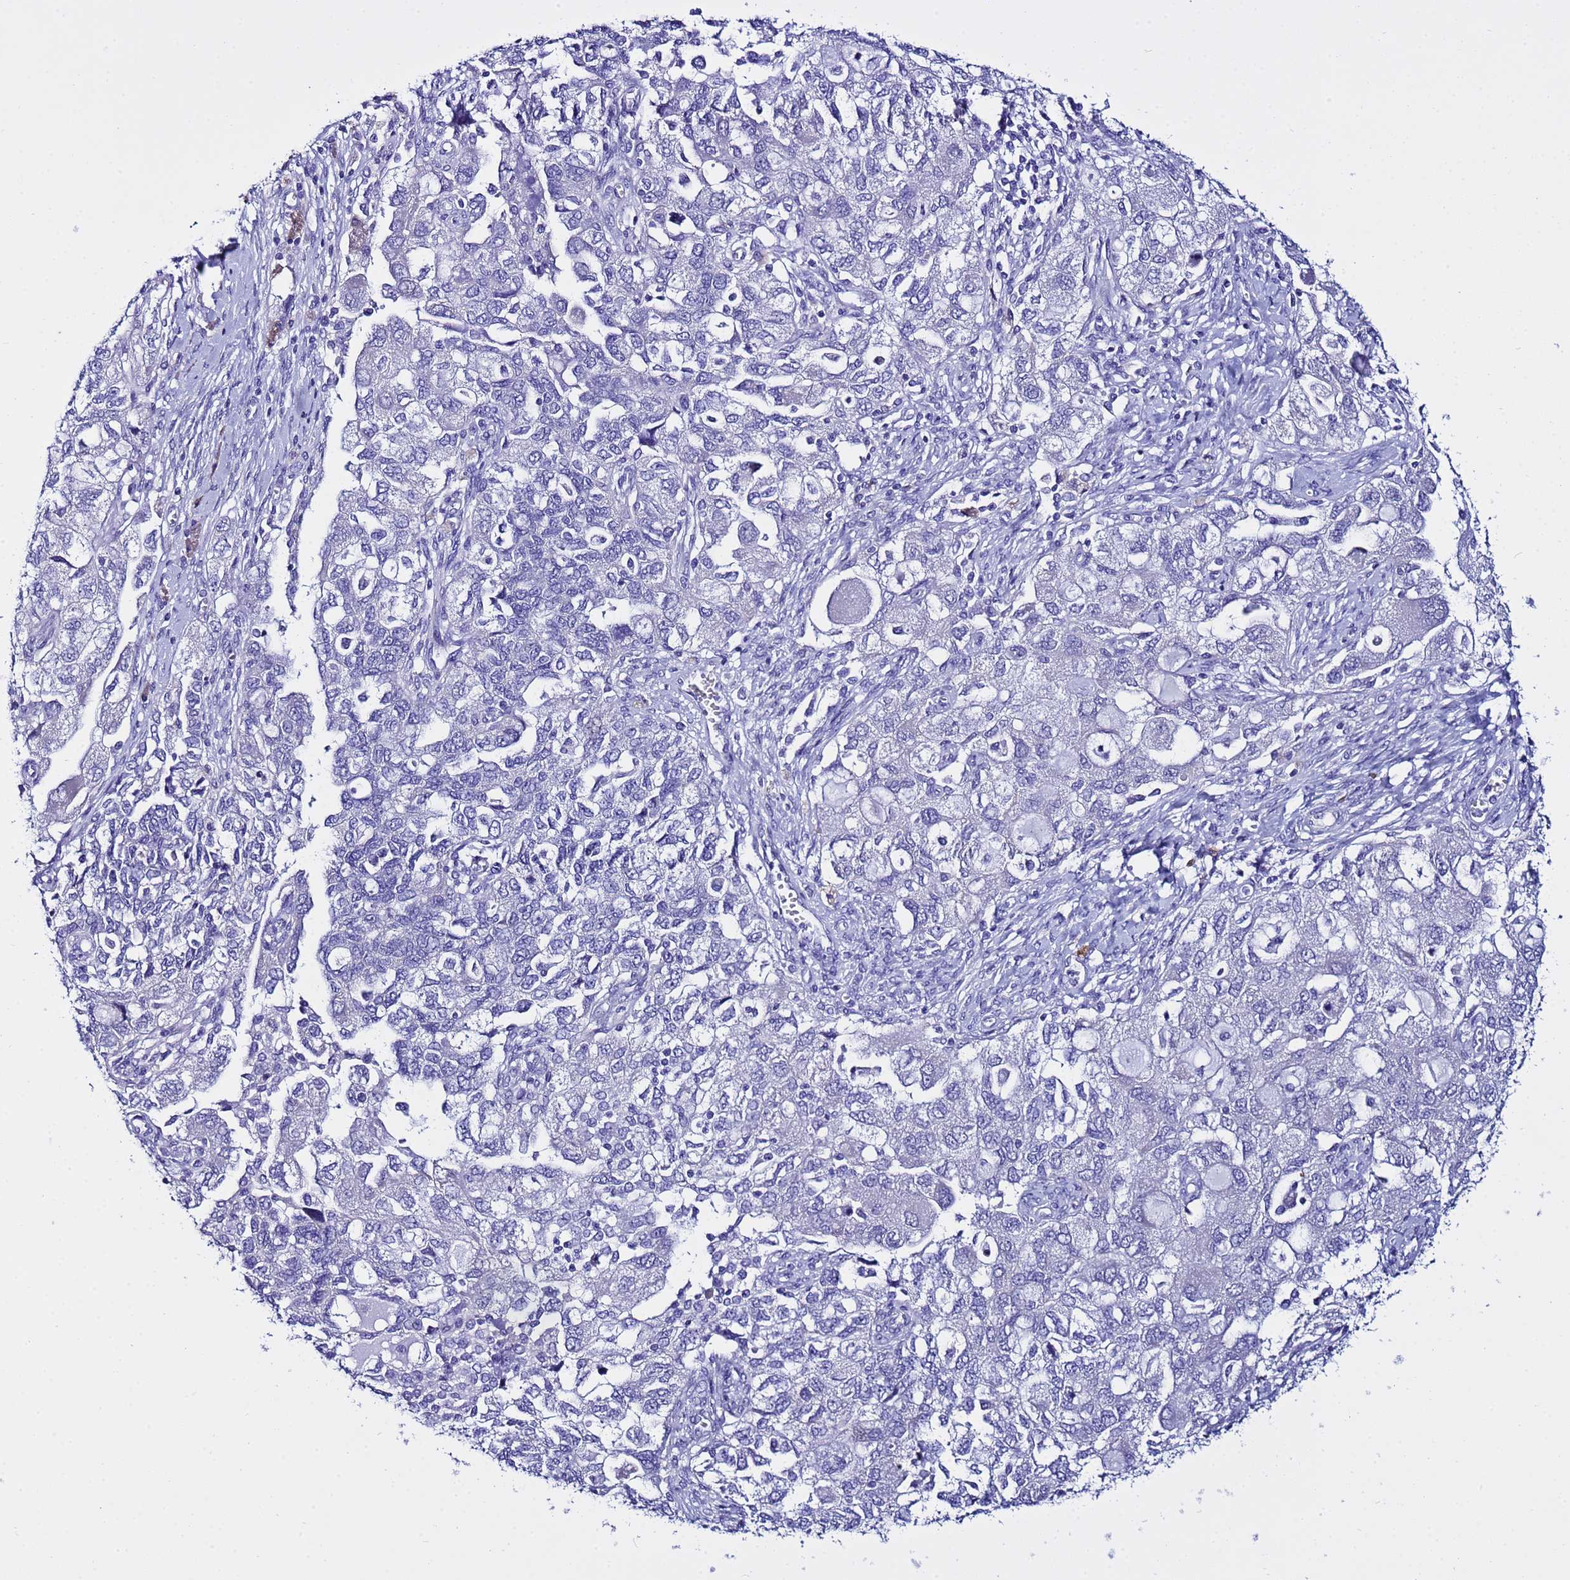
{"staining": {"intensity": "negative", "quantity": "none", "location": "none"}, "tissue": "ovarian cancer", "cell_type": "Tumor cells", "image_type": "cancer", "snomed": [{"axis": "morphology", "description": "Carcinoma, NOS"}, {"axis": "morphology", "description": "Cystadenocarcinoma, serous, NOS"}, {"axis": "topography", "description": "Ovary"}], "caption": "Immunohistochemistry (IHC) histopathology image of ovarian serous cystadenocarcinoma stained for a protein (brown), which displays no expression in tumor cells. (DAB immunohistochemistry with hematoxylin counter stain).", "gene": "IGSF11", "patient": {"sex": "female", "age": 69}}